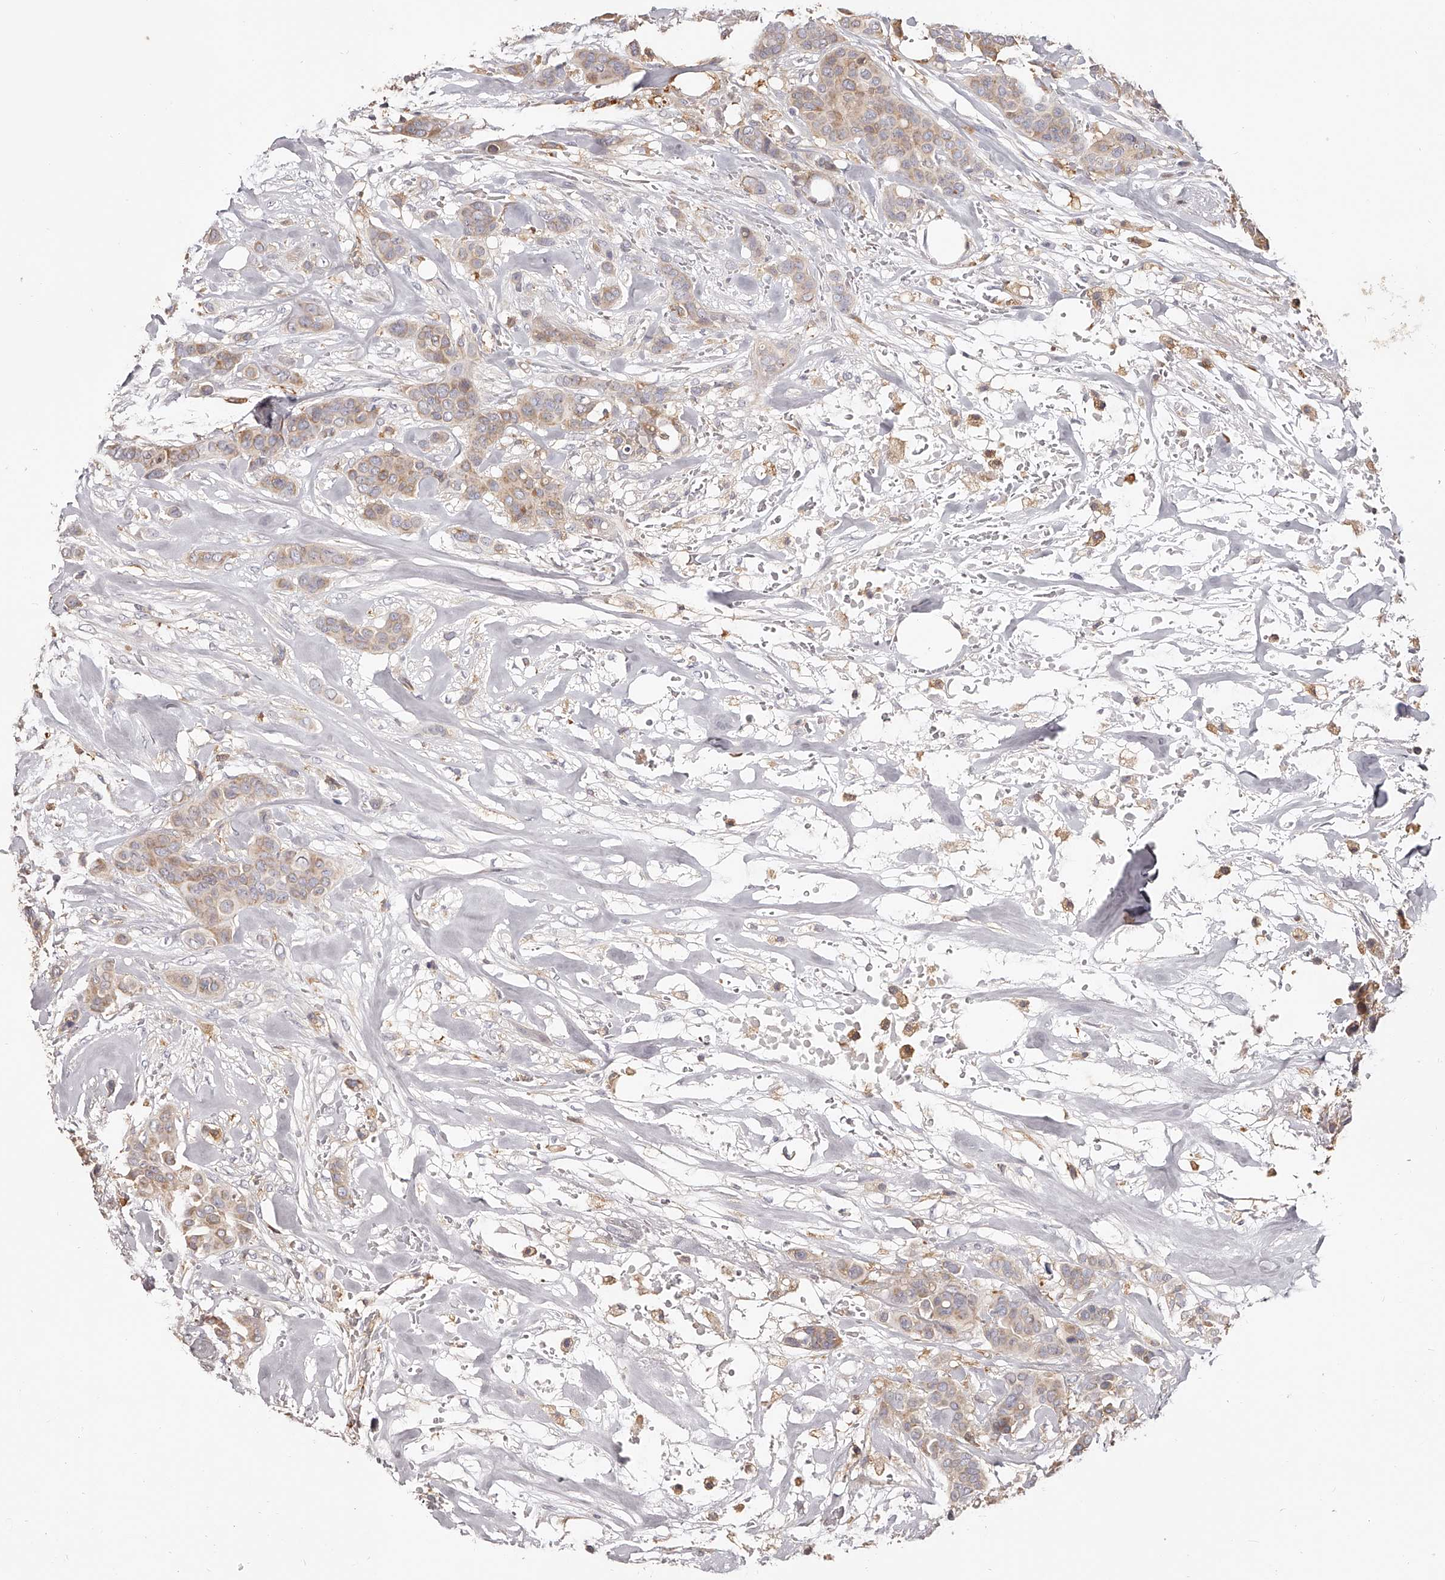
{"staining": {"intensity": "moderate", "quantity": "25%-75%", "location": "cytoplasmic/membranous"}, "tissue": "breast cancer", "cell_type": "Tumor cells", "image_type": "cancer", "snomed": [{"axis": "morphology", "description": "Lobular carcinoma"}, {"axis": "topography", "description": "Breast"}], "caption": "The histopathology image exhibits staining of breast lobular carcinoma, revealing moderate cytoplasmic/membranous protein expression (brown color) within tumor cells. (brown staining indicates protein expression, while blue staining denotes nuclei).", "gene": "LAP3", "patient": {"sex": "female", "age": 51}}